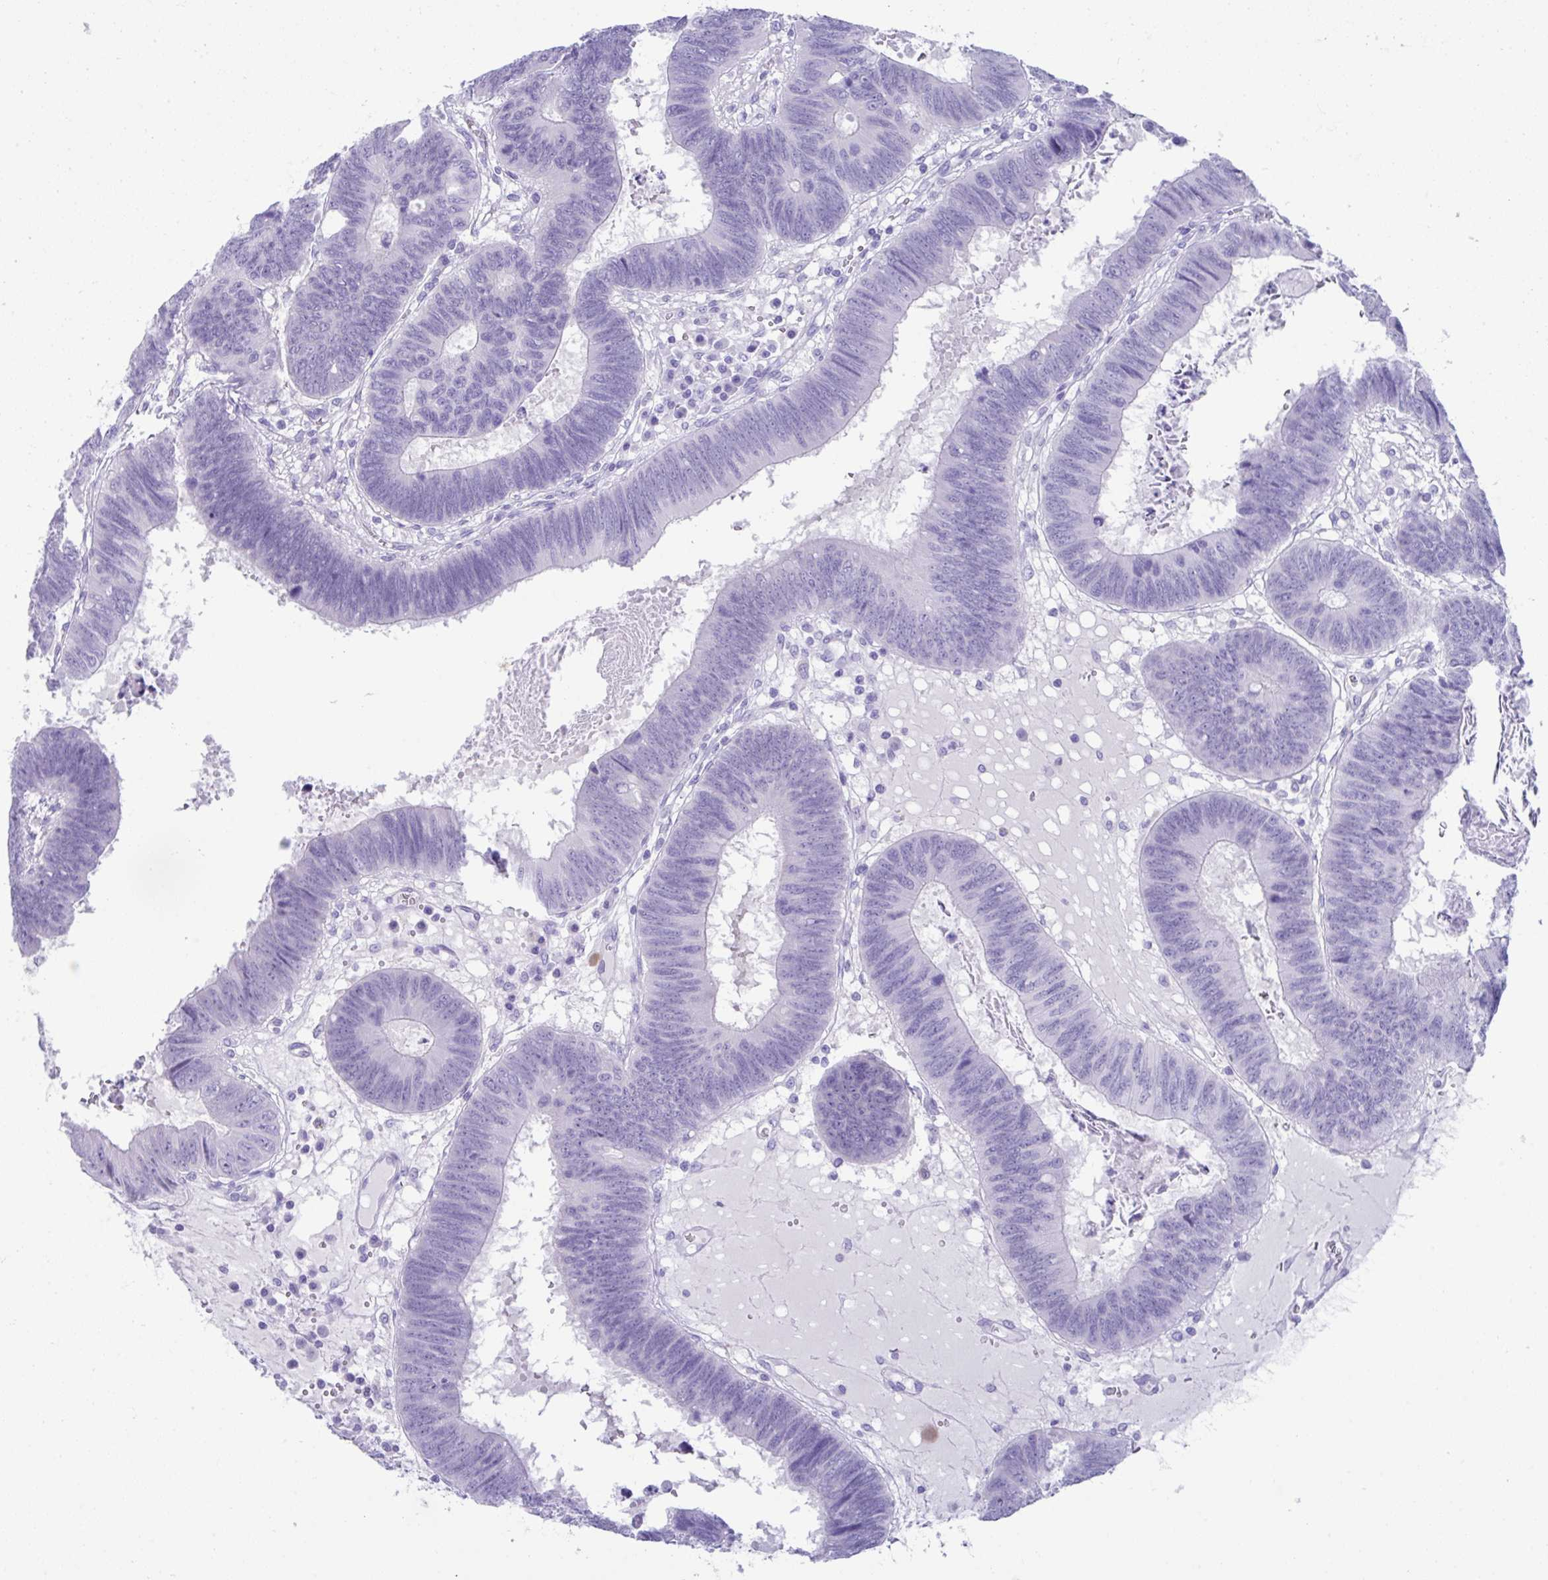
{"staining": {"intensity": "negative", "quantity": "none", "location": "none"}, "tissue": "colorectal cancer", "cell_type": "Tumor cells", "image_type": "cancer", "snomed": [{"axis": "morphology", "description": "Adenocarcinoma, NOS"}, {"axis": "topography", "description": "Colon"}], "caption": "Human colorectal cancer (adenocarcinoma) stained for a protein using immunohistochemistry demonstrates no staining in tumor cells.", "gene": "PSCA", "patient": {"sex": "male", "age": 62}}